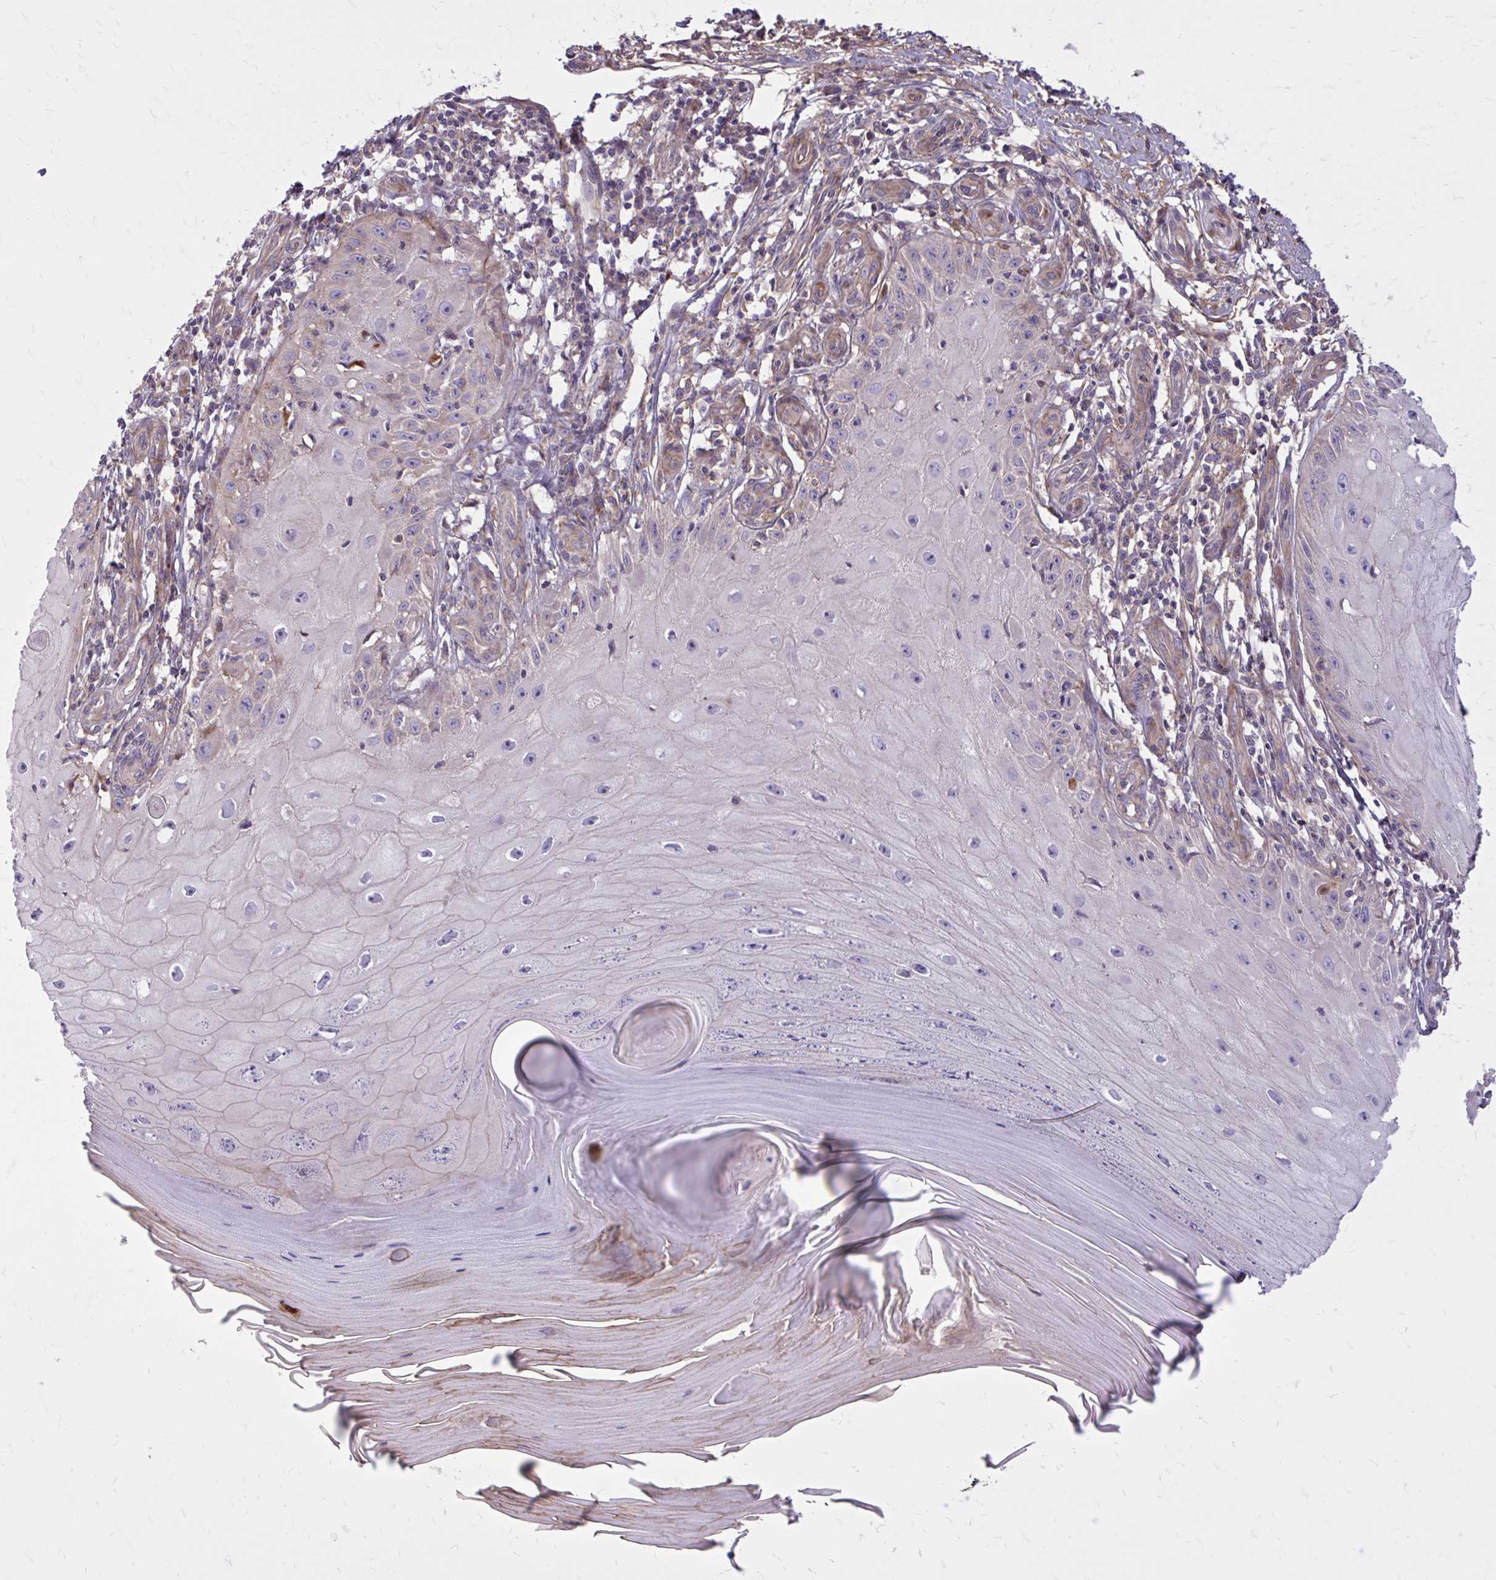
{"staining": {"intensity": "negative", "quantity": "none", "location": "none"}, "tissue": "skin cancer", "cell_type": "Tumor cells", "image_type": "cancer", "snomed": [{"axis": "morphology", "description": "Squamous cell carcinoma, NOS"}, {"axis": "topography", "description": "Skin"}], "caption": "The histopathology image reveals no significant expression in tumor cells of skin cancer. The staining is performed using DAB (3,3'-diaminobenzidine) brown chromogen with nuclei counter-stained in using hematoxylin.", "gene": "FAP", "patient": {"sex": "female", "age": 77}}